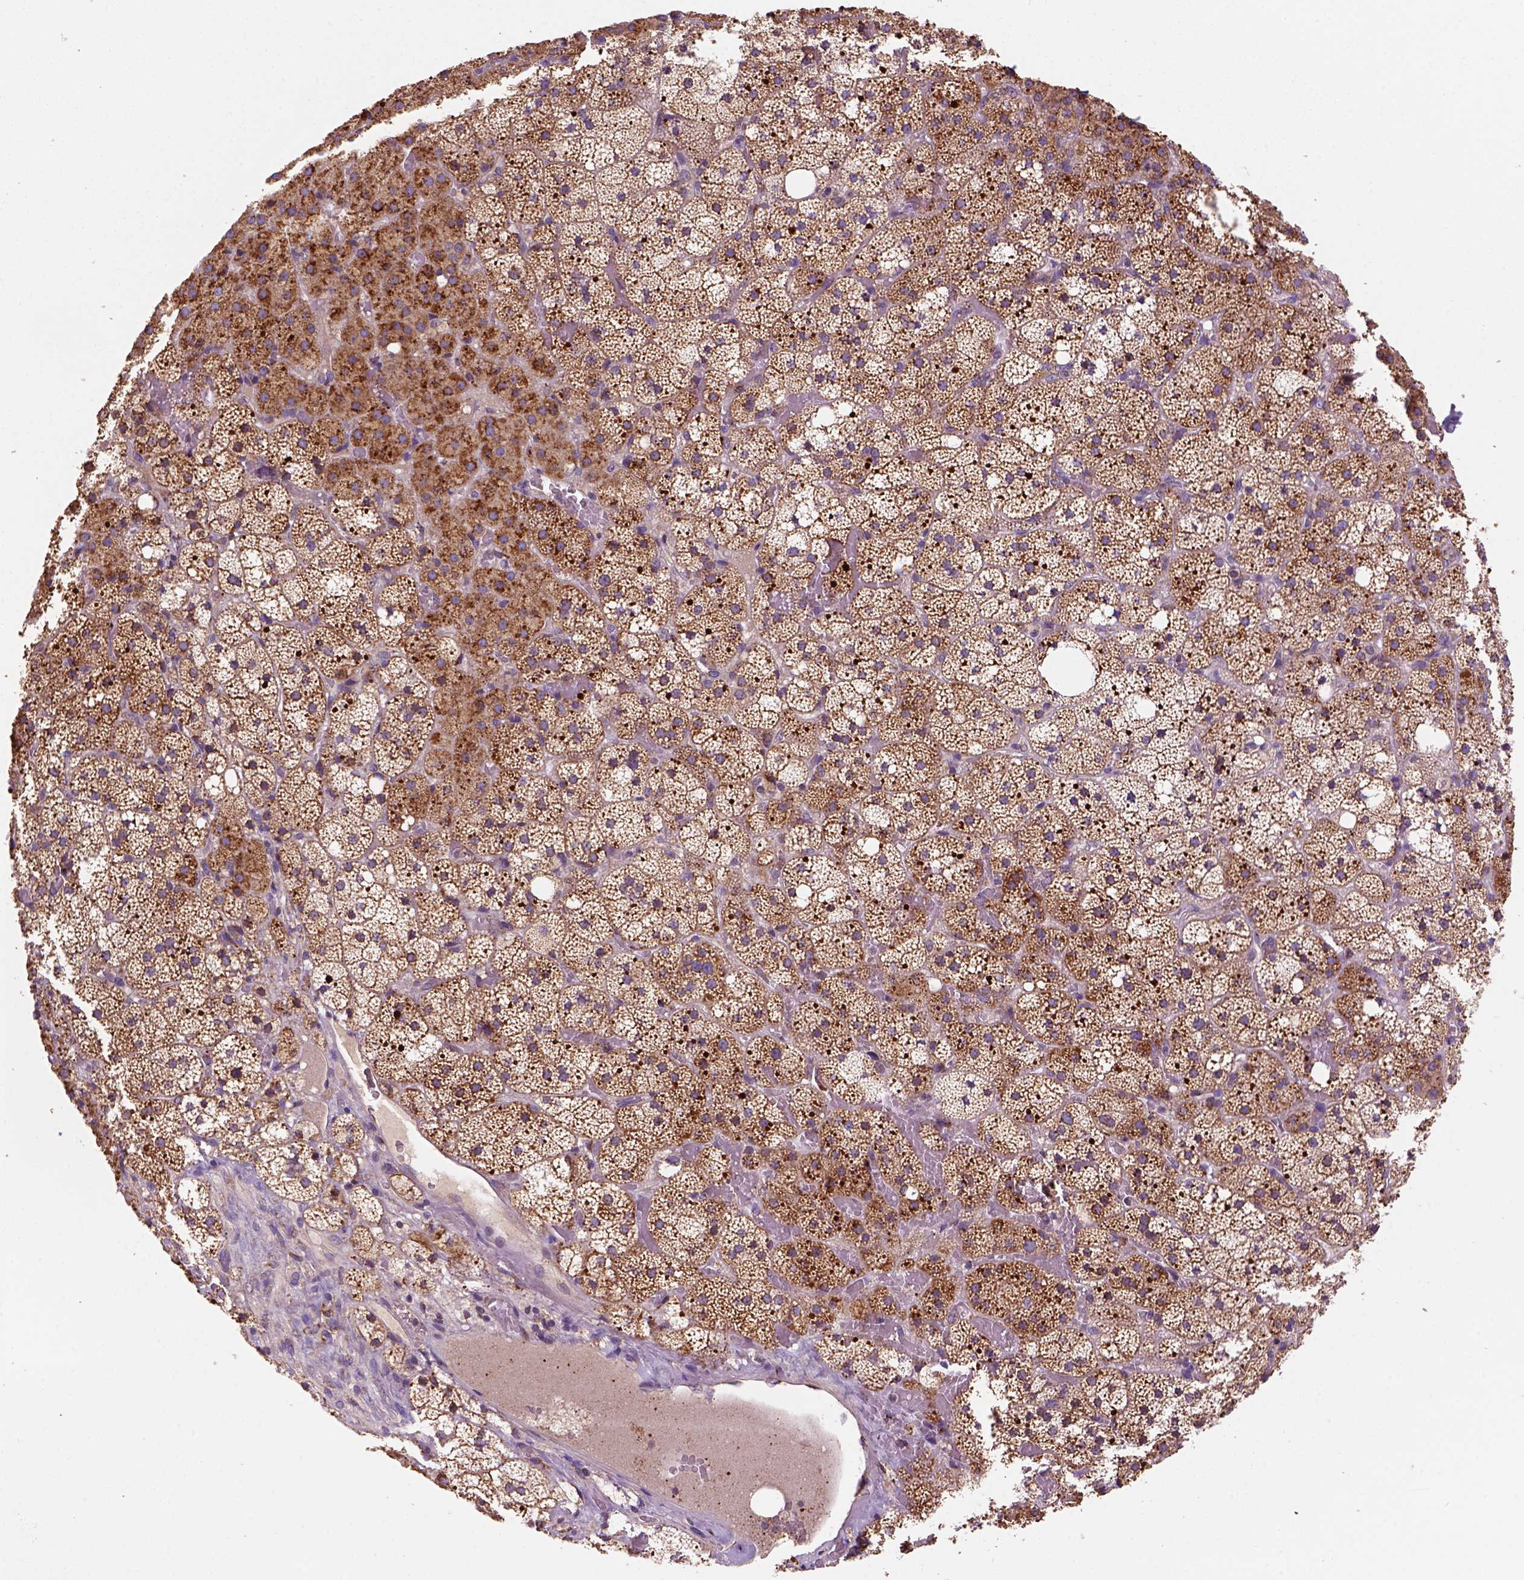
{"staining": {"intensity": "strong", "quantity": "<25%", "location": "cytoplasmic/membranous"}, "tissue": "adrenal gland", "cell_type": "Glandular cells", "image_type": "normal", "snomed": [{"axis": "morphology", "description": "Normal tissue, NOS"}, {"axis": "topography", "description": "Adrenal gland"}], "caption": "Immunohistochemical staining of normal human adrenal gland displays medium levels of strong cytoplasmic/membranous staining in approximately <25% of glandular cells.", "gene": "WARS2", "patient": {"sex": "male", "age": 53}}